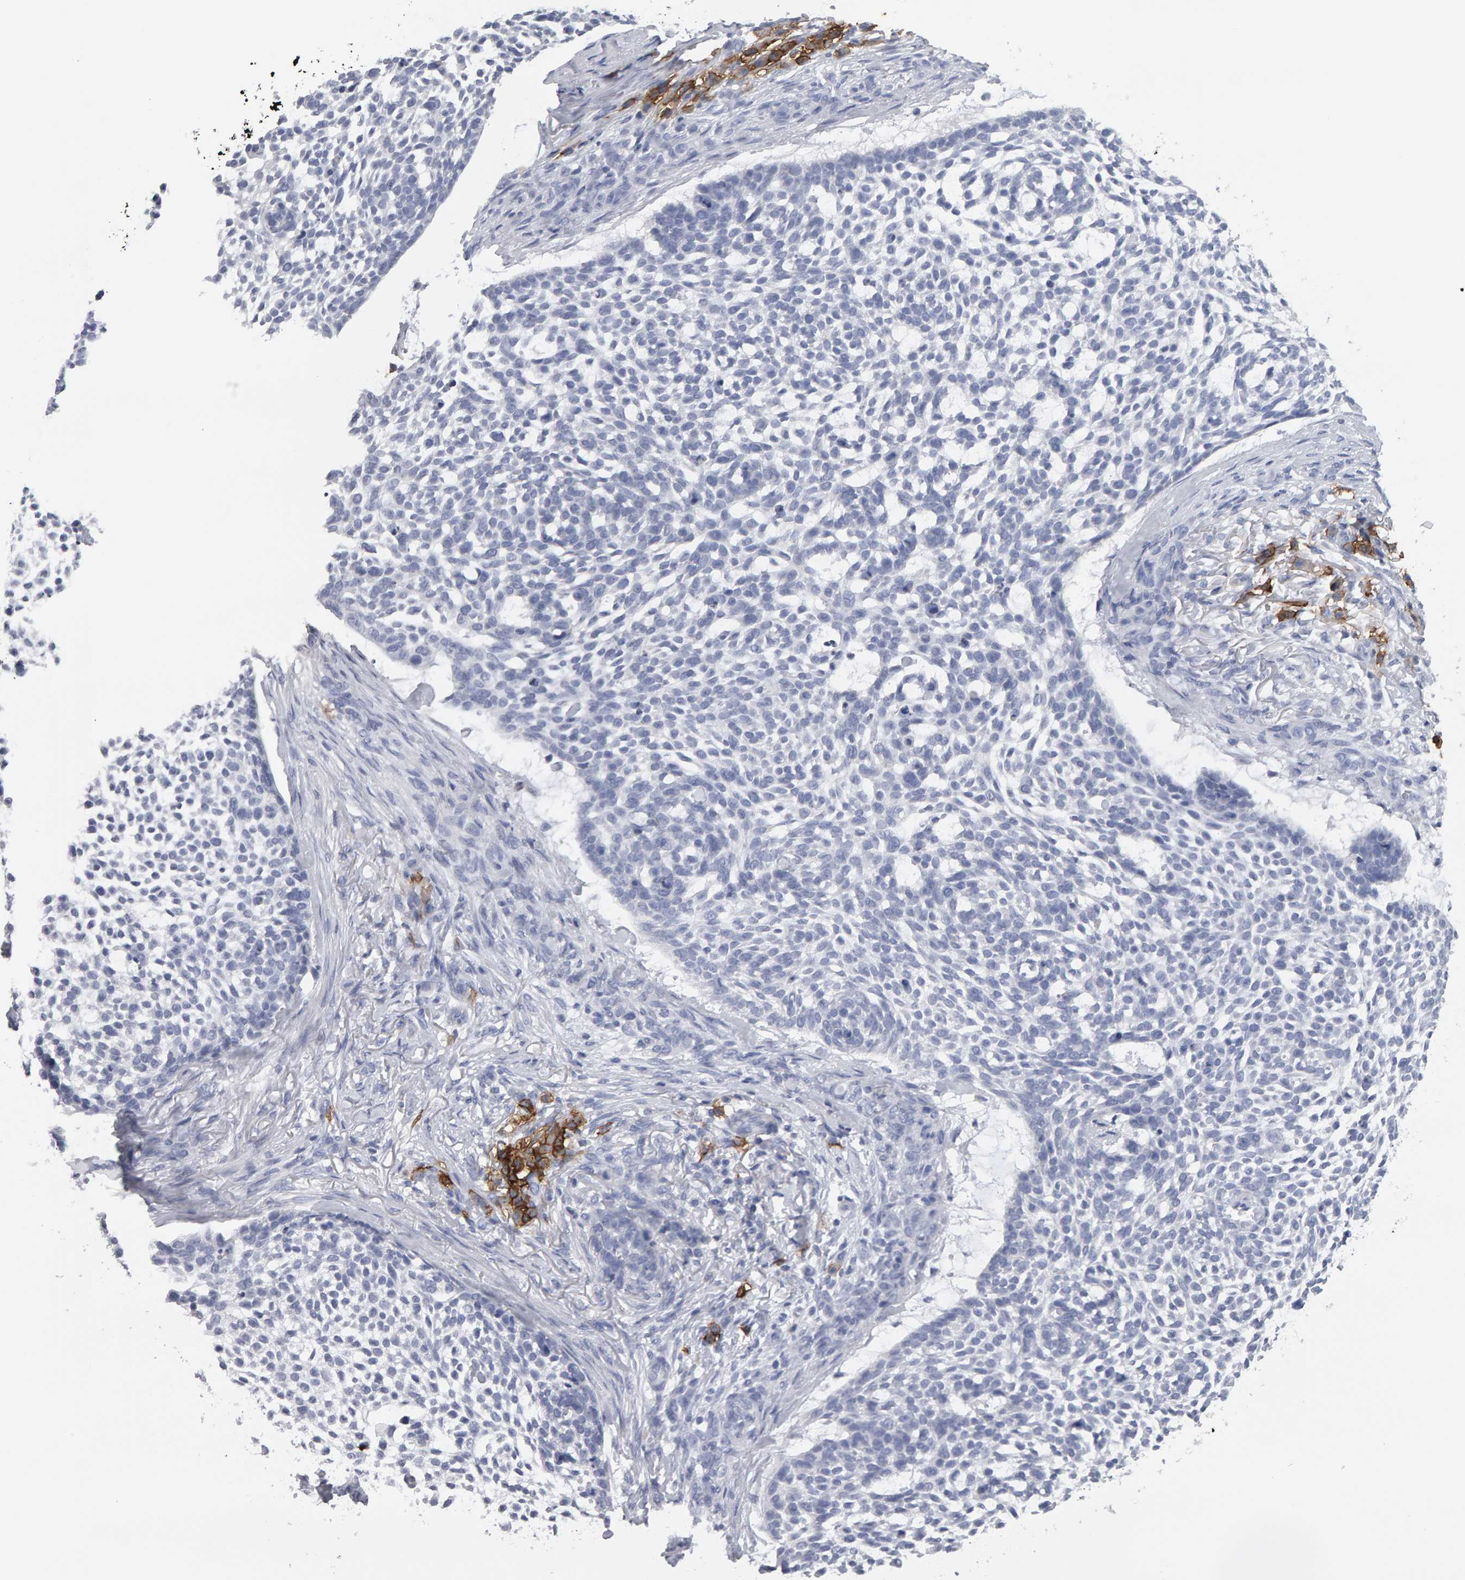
{"staining": {"intensity": "negative", "quantity": "none", "location": "none"}, "tissue": "skin cancer", "cell_type": "Tumor cells", "image_type": "cancer", "snomed": [{"axis": "morphology", "description": "Basal cell carcinoma"}, {"axis": "topography", "description": "Skin"}], "caption": "Skin basal cell carcinoma was stained to show a protein in brown. There is no significant expression in tumor cells. The staining is performed using DAB (3,3'-diaminobenzidine) brown chromogen with nuclei counter-stained in using hematoxylin.", "gene": "CD38", "patient": {"sex": "female", "age": 64}}